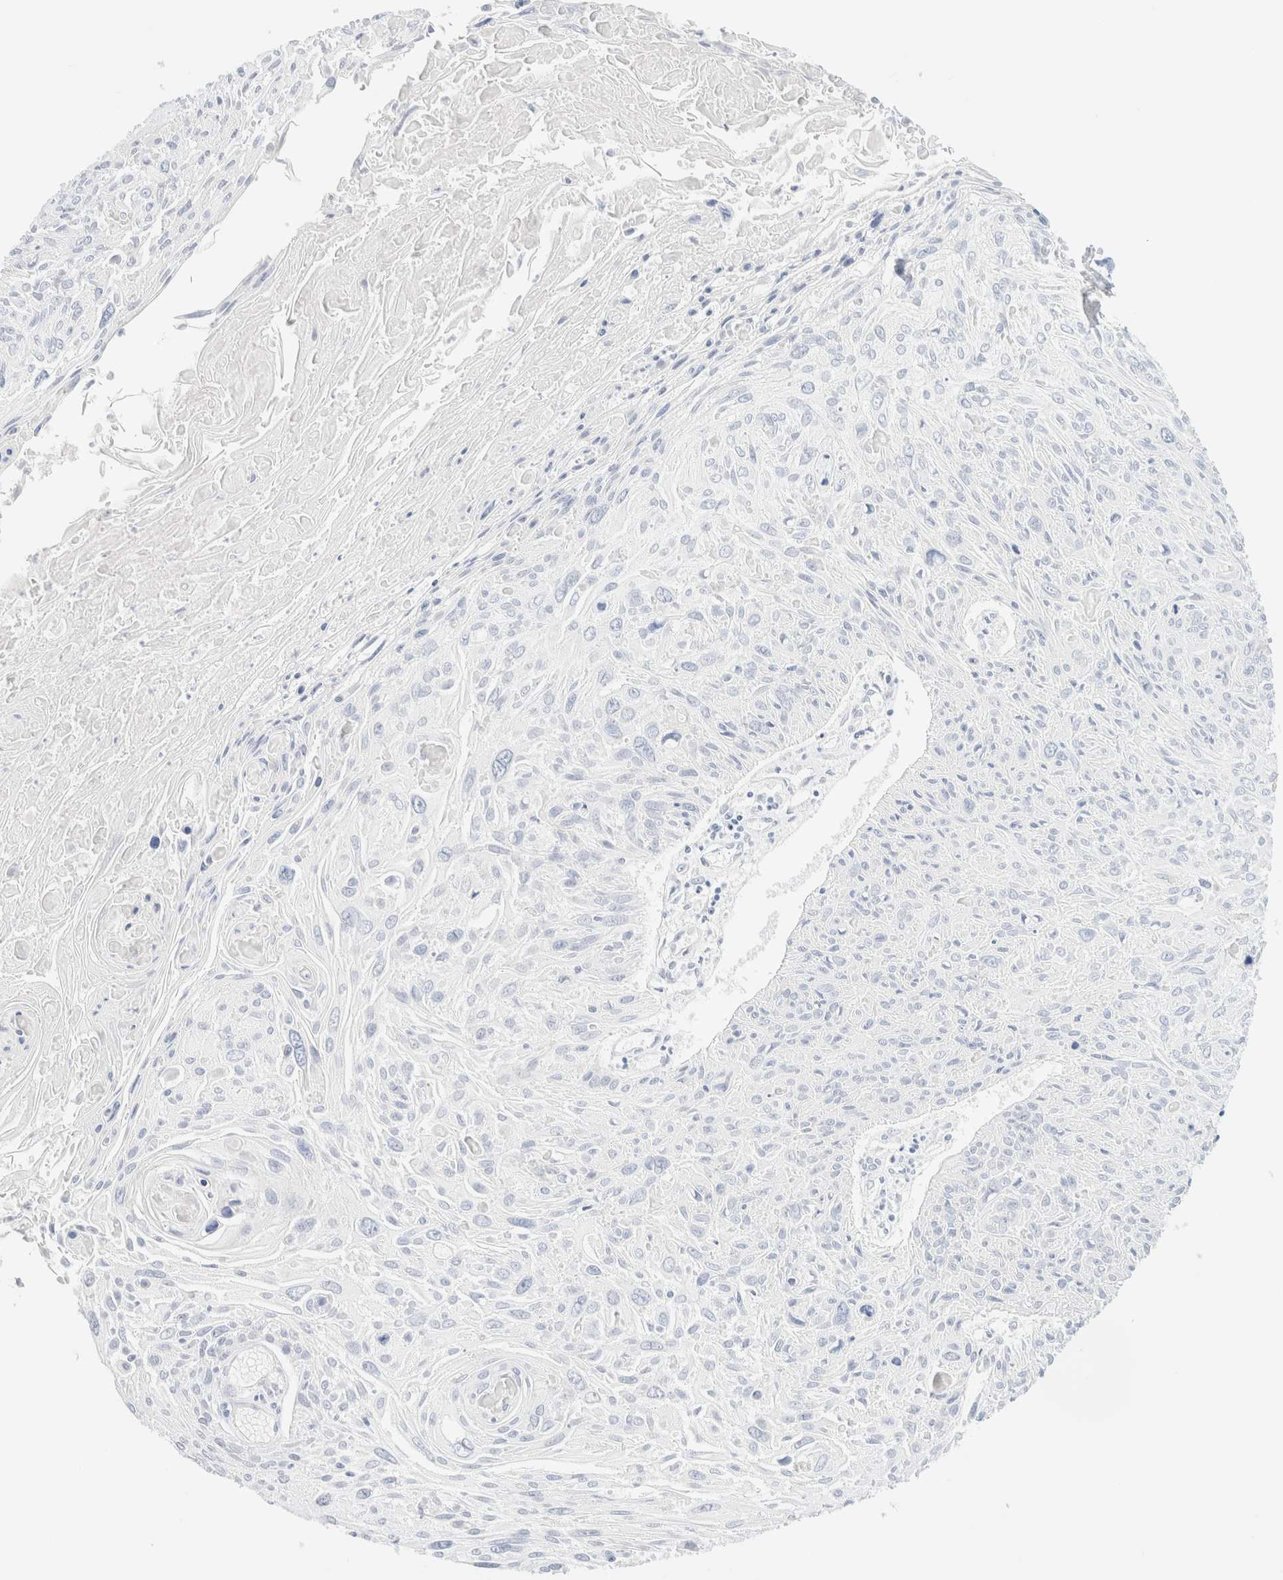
{"staining": {"intensity": "negative", "quantity": "none", "location": "none"}, "tissue": "cervical cancer", "cell_type": "Tumor cells", "image_type": "cancer", "snomed": [{"axis": "morphology", "description": "Squamous cell carcinoma, NOS"}, {"axis": "topography", "description": "Cervix"}], "caption": "DAB (3,3'-diaminobenzidine) immunohistochemical staining of cervical squamous cell carcinoma reveals no significant positivity in tumor cells. (DAB immunohistochemistry, high magnification).", "gene": "DPYS", "patient": {"sex": "female", "age": 51}}